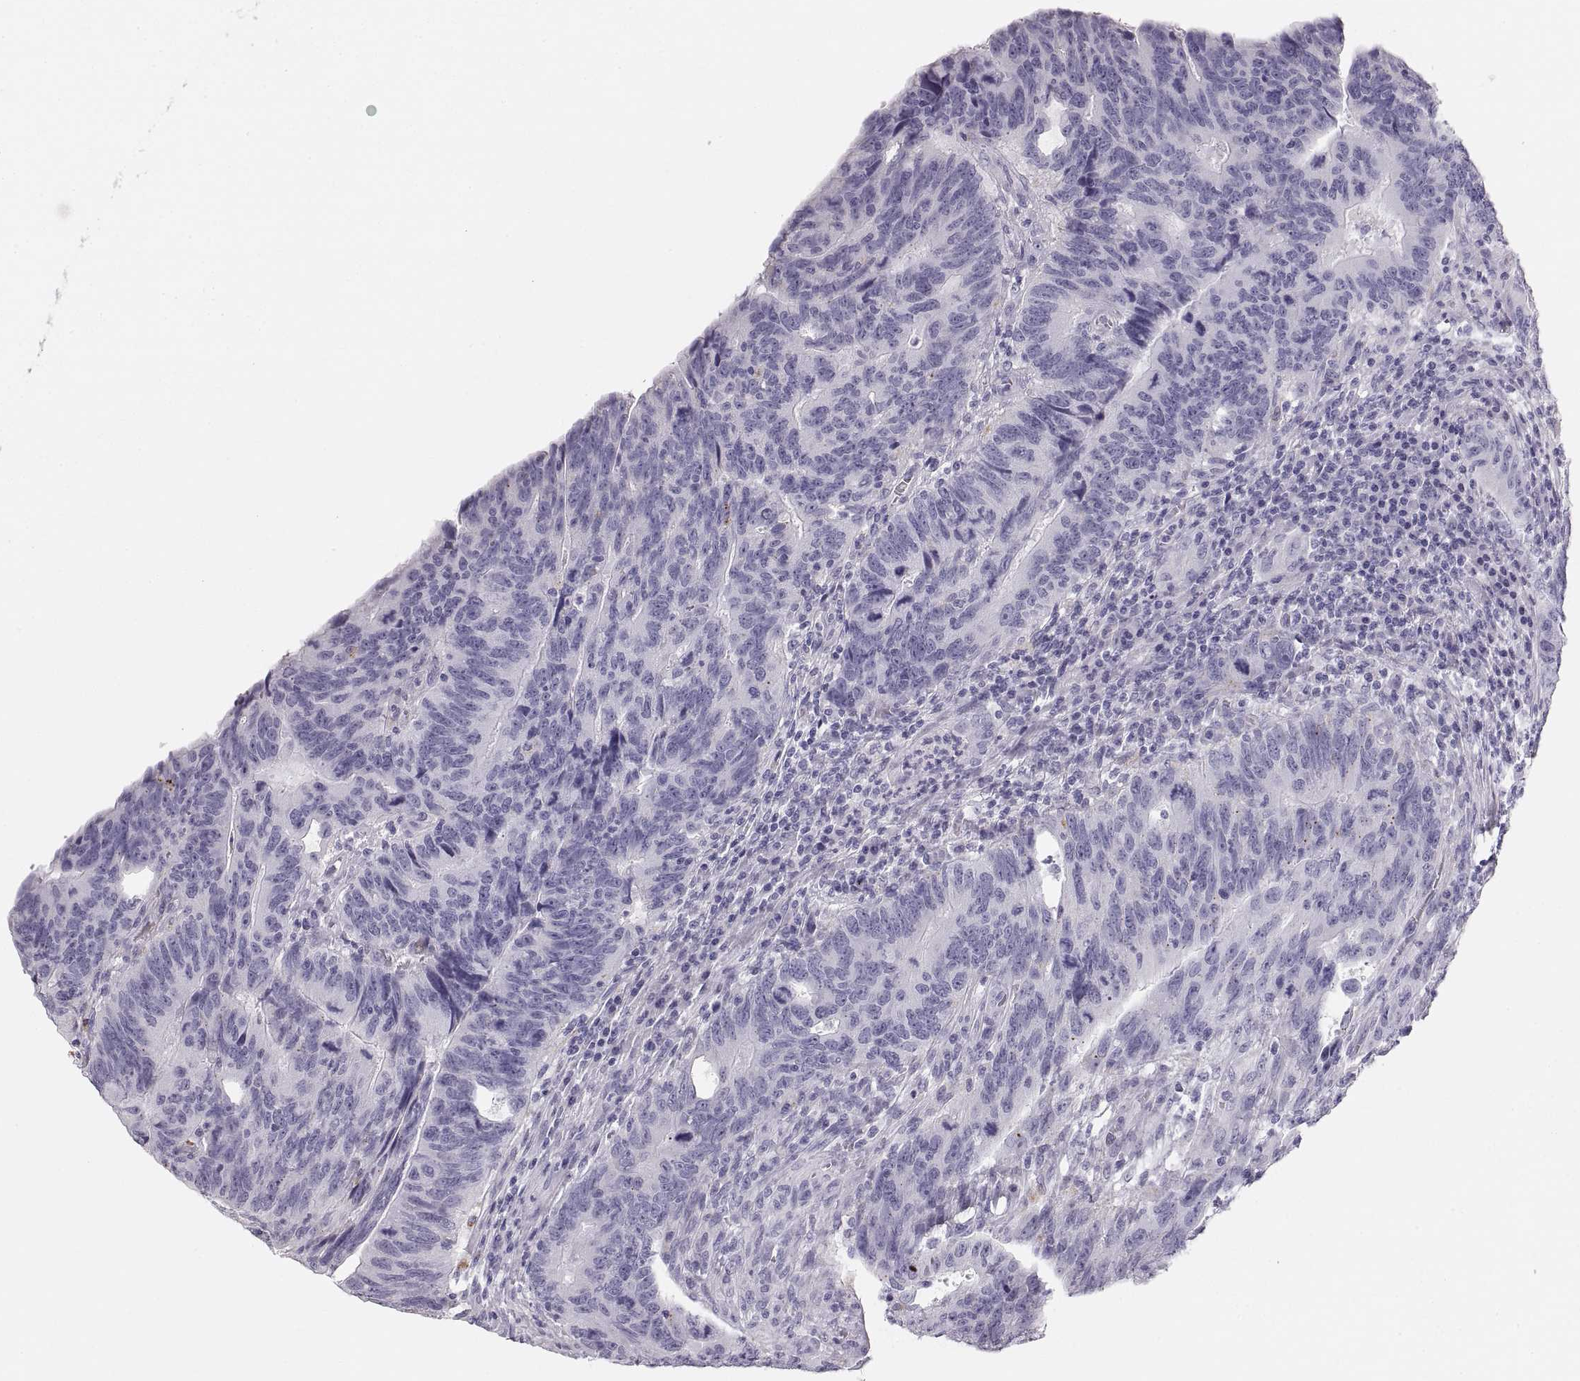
{"staining": {"intensity": "negative", "quantity": "none", "location": "none"}, "tissue": "colorectal cancer", "cell_type": "Tumor cells", "image_type": "cancer", "snomed": [{"axis": "morphology", "description": "Adenocarcinoma, NOS"}, {"axis": "topography", "description": "Colon"}], "caption": "The photomicrograph displays no staining of tumor cells in colorectal cancer.", "gene": "CRYAA", "patient": {"sex": "female", "age": 77}}